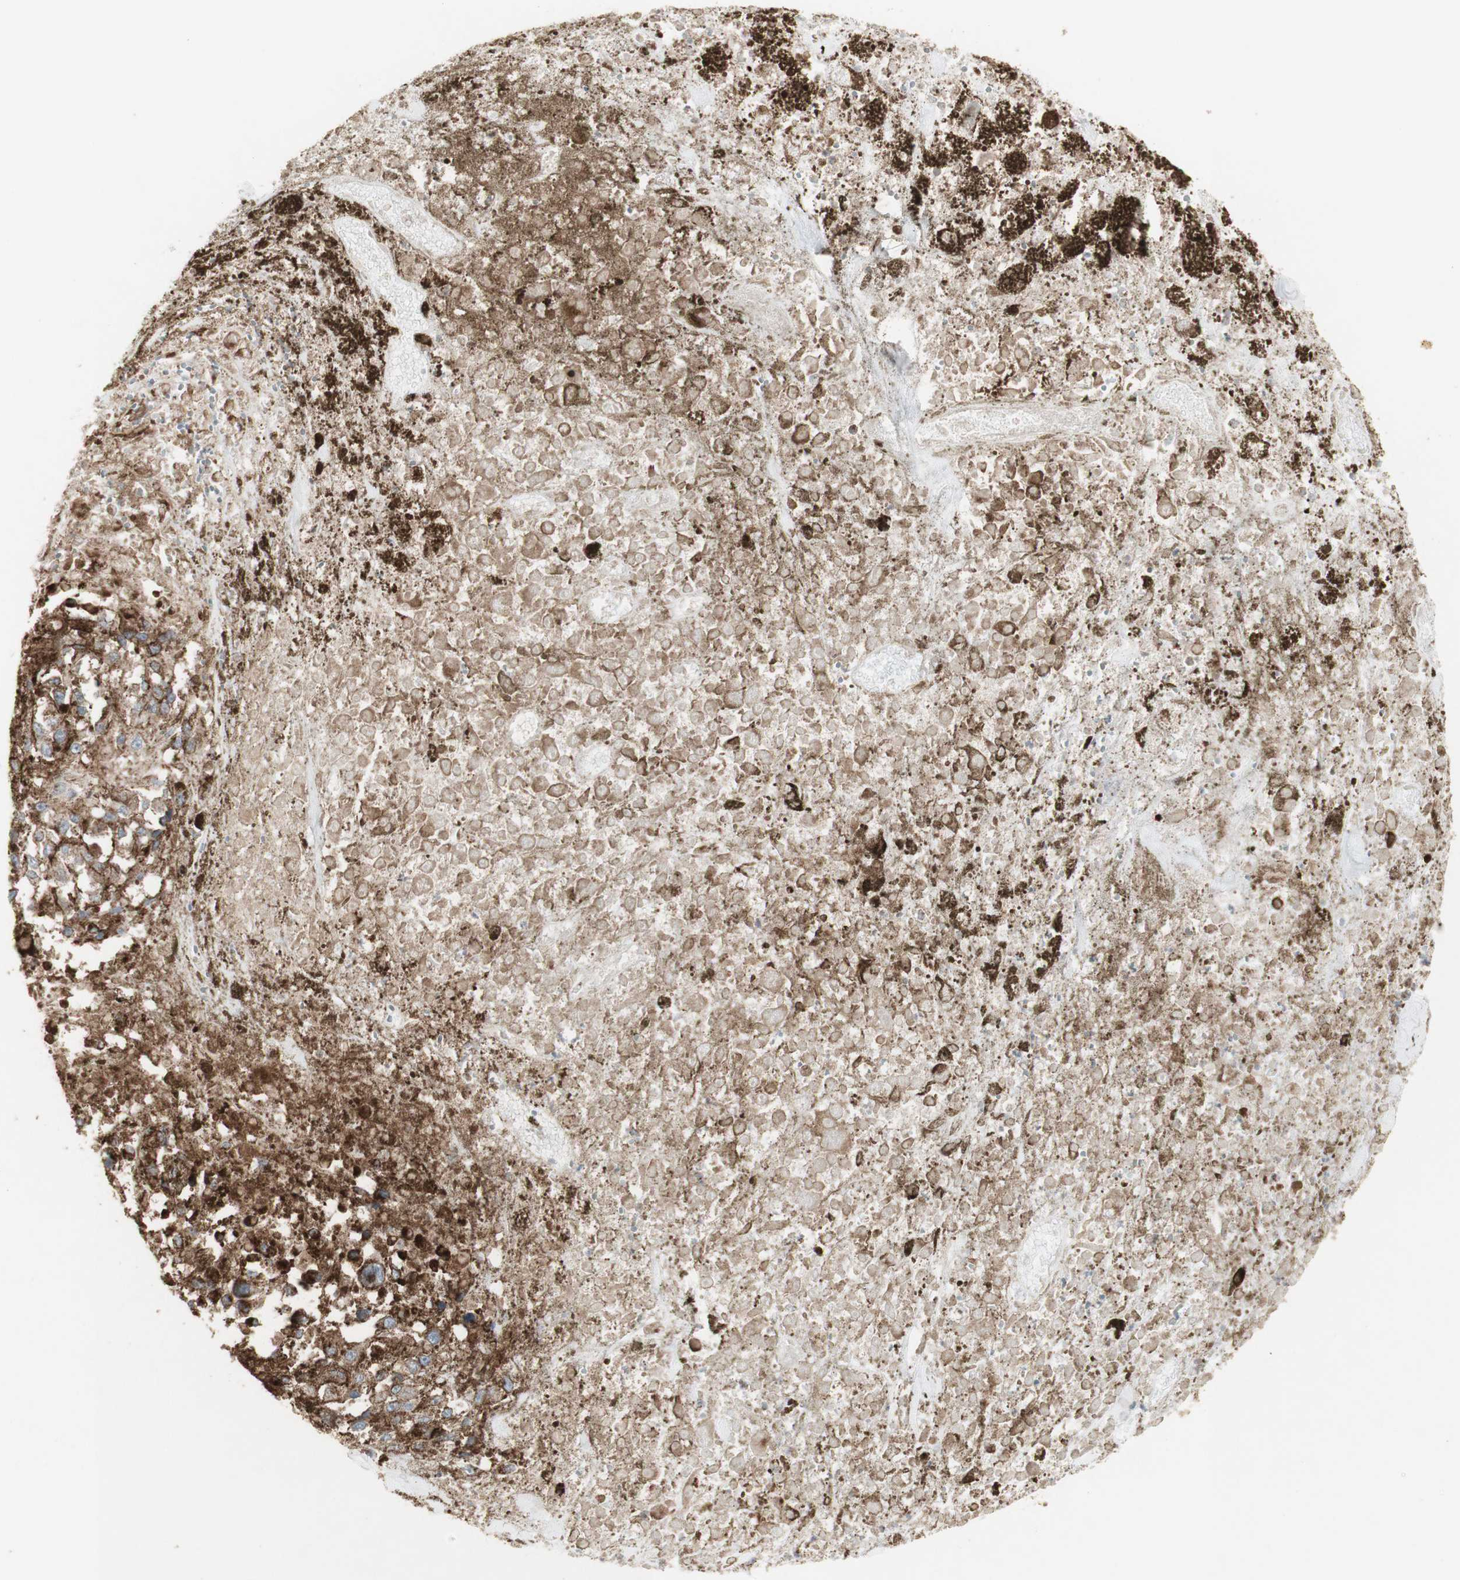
{"staining": {"intensity": "strong", "quantity": ">75%", "location": "cytoplasmic/membranous"}, "tissue": "melanoma", "cell_type": "Tumor cells", "image_type": "cancer", "snomed": [{"axis": "morphology", "description": "Malignant melanoma, Metastatic site"}, {"axis": "topography", "description": "Lymph node"}], "caption": "IHC of human melanoma exhibits high levels of strong cytoplasmic/membranous staining in approximately >75% of tumor cells.", "gene": "ATP6V1E1", "patient": {"sex": "male", "age": 59}}